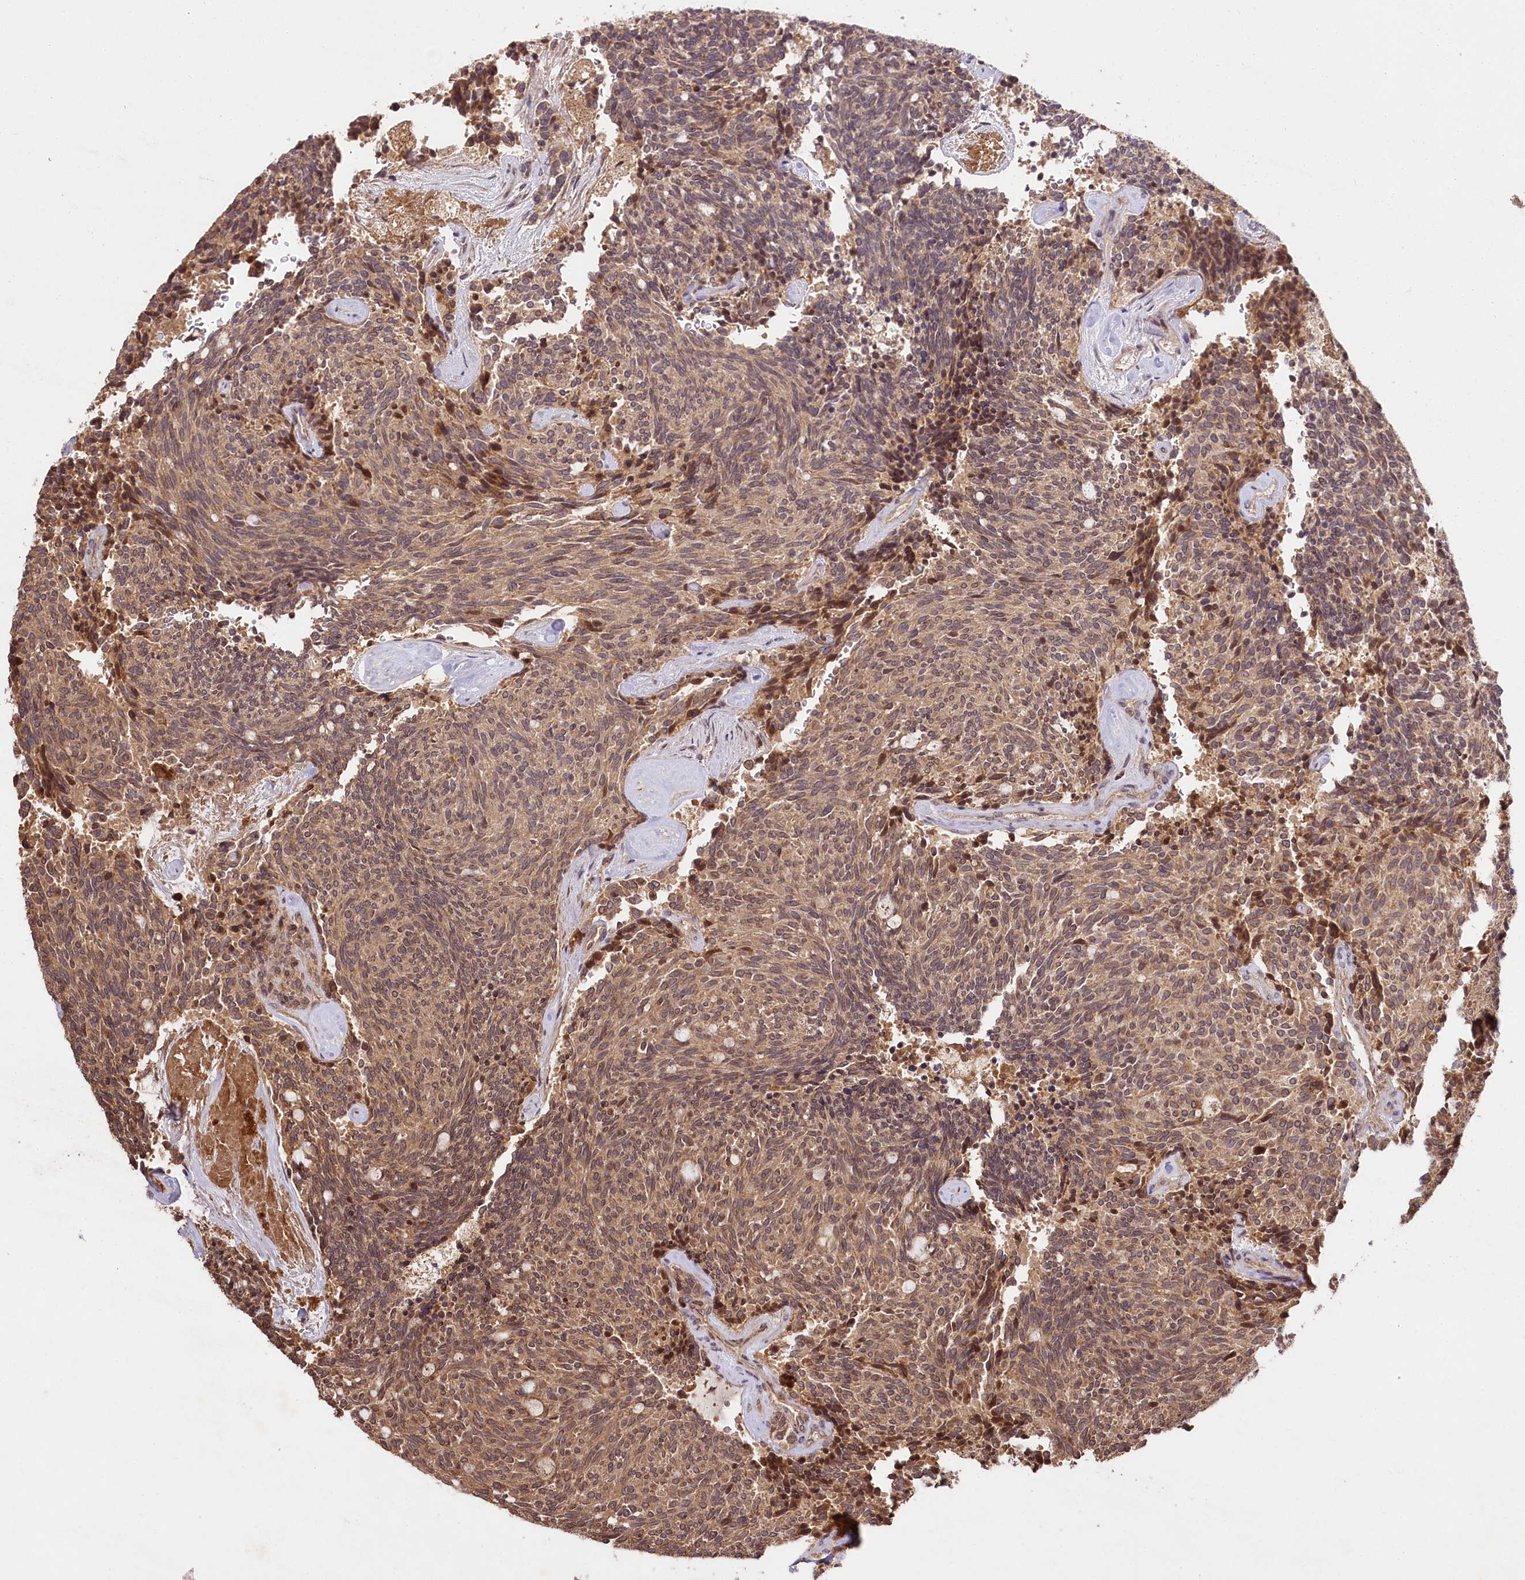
{"staining": {"intensity": "moderate", "quantity": ">75%", "location": "cytoplasmic/membranous"}, "tissue": "carcinoid", "cell_type": "Tumor cells", "image_type": "cancer", "snomed": [{"axis": "morphology", "description": "Carcinoid, malignant, NOS"}, {"axis": "topography", "description": "Pancreas"}], "caption": "Protein staining demonstrates moderate cytoplasmic/membranous staining in about >75% of tumor cells in carcinoid.", "gene": "MCF2L2", "patient": {"sex": "female", "age": 54}}